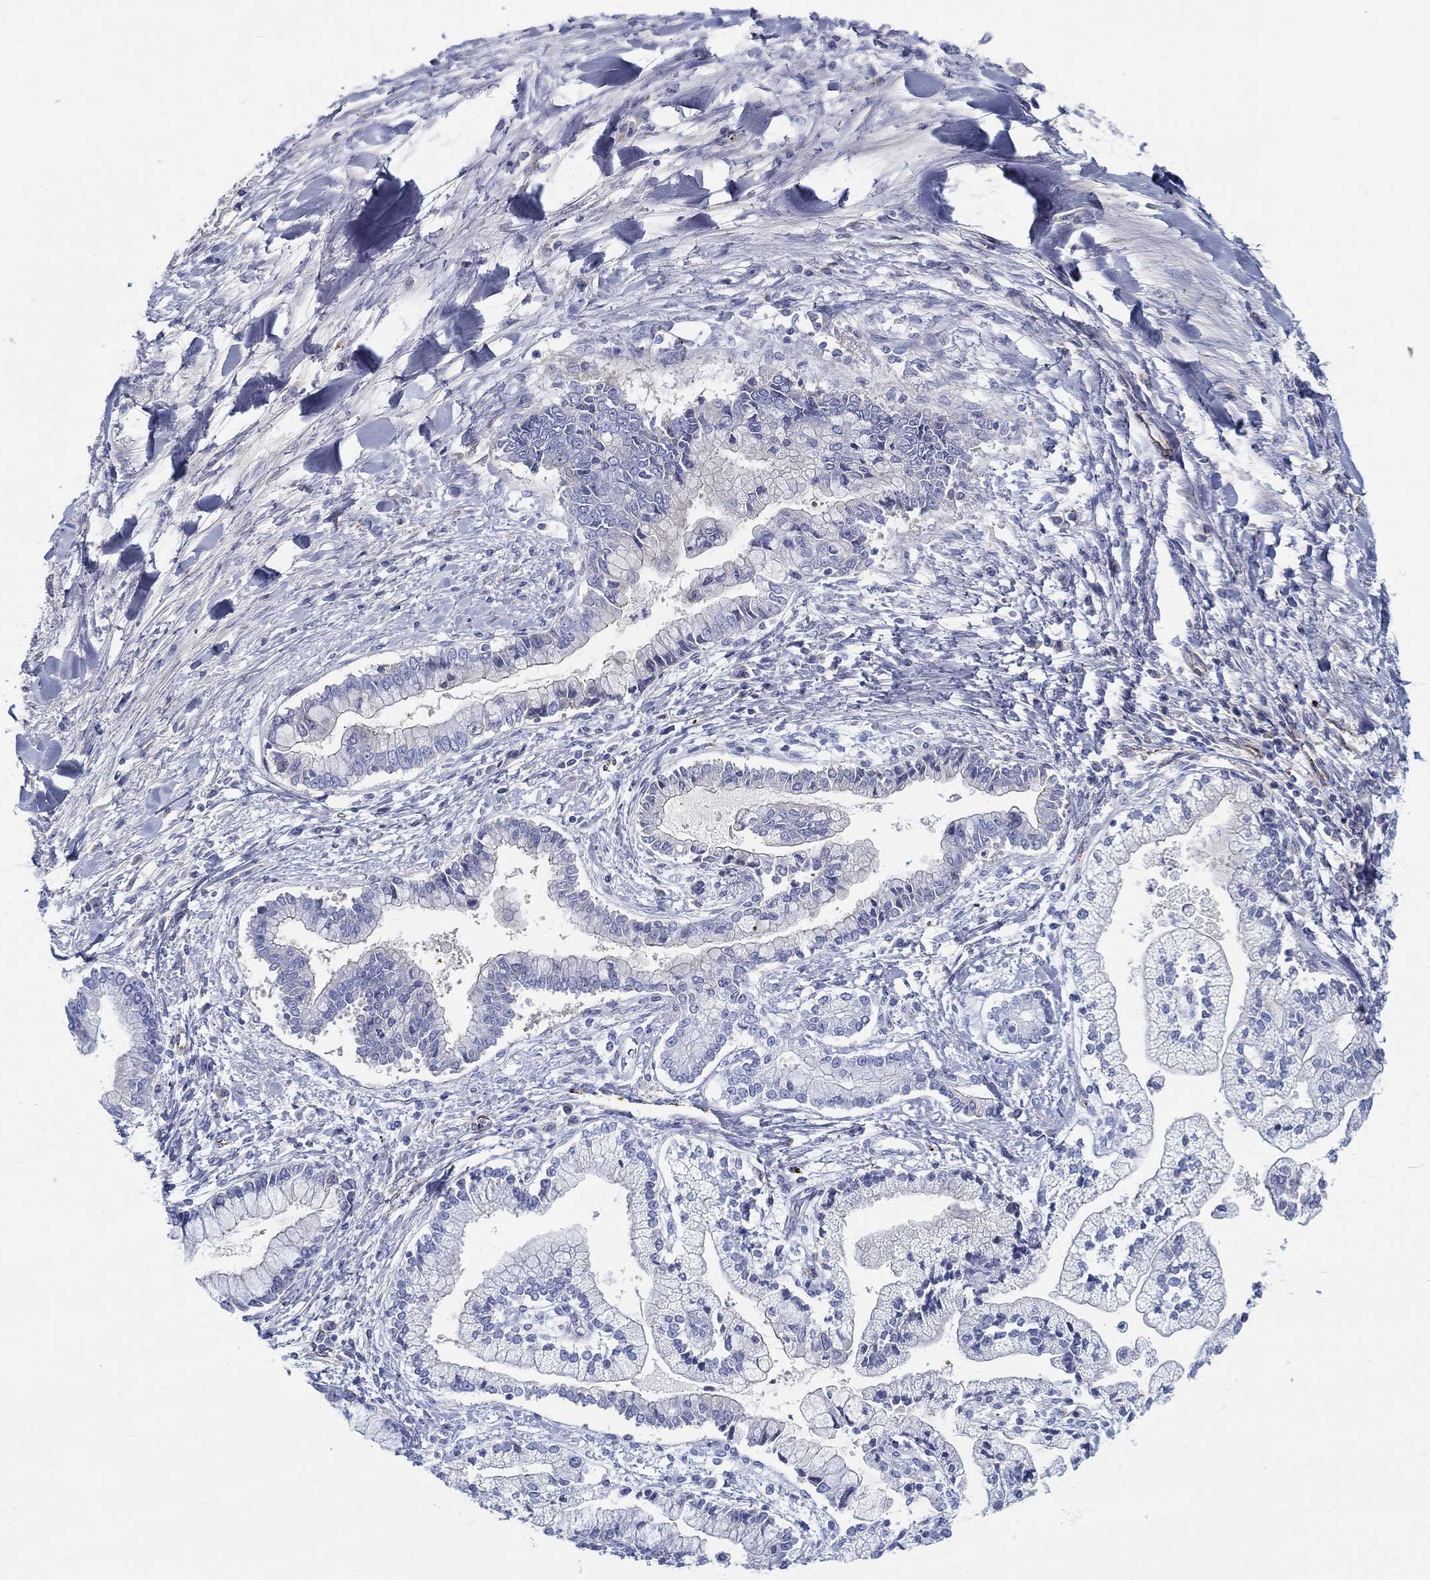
{"staining": {"intensity": "negative", "quantity": "none", "location": "none"}, "tissue": "liver cancer", "cell_type": "Tumor cells", "image_type": "cancer", "snomed": [{"axis": "morphology", "description": "Cholangiocarcinoma"}, {"axis": "topography", "description": "Liver"}], "caption": "The photomicrograph reveals no significant expression in tumor cells of cholangiocarcinoma (liver). Brightfield microscopy of immunohistochemistry (IHC) stained with DAB (brown) and hematoxylin (blue), captured at high magnification.", "gene": "IFNB1", "patient": {"sex": "male", "age": 50}}